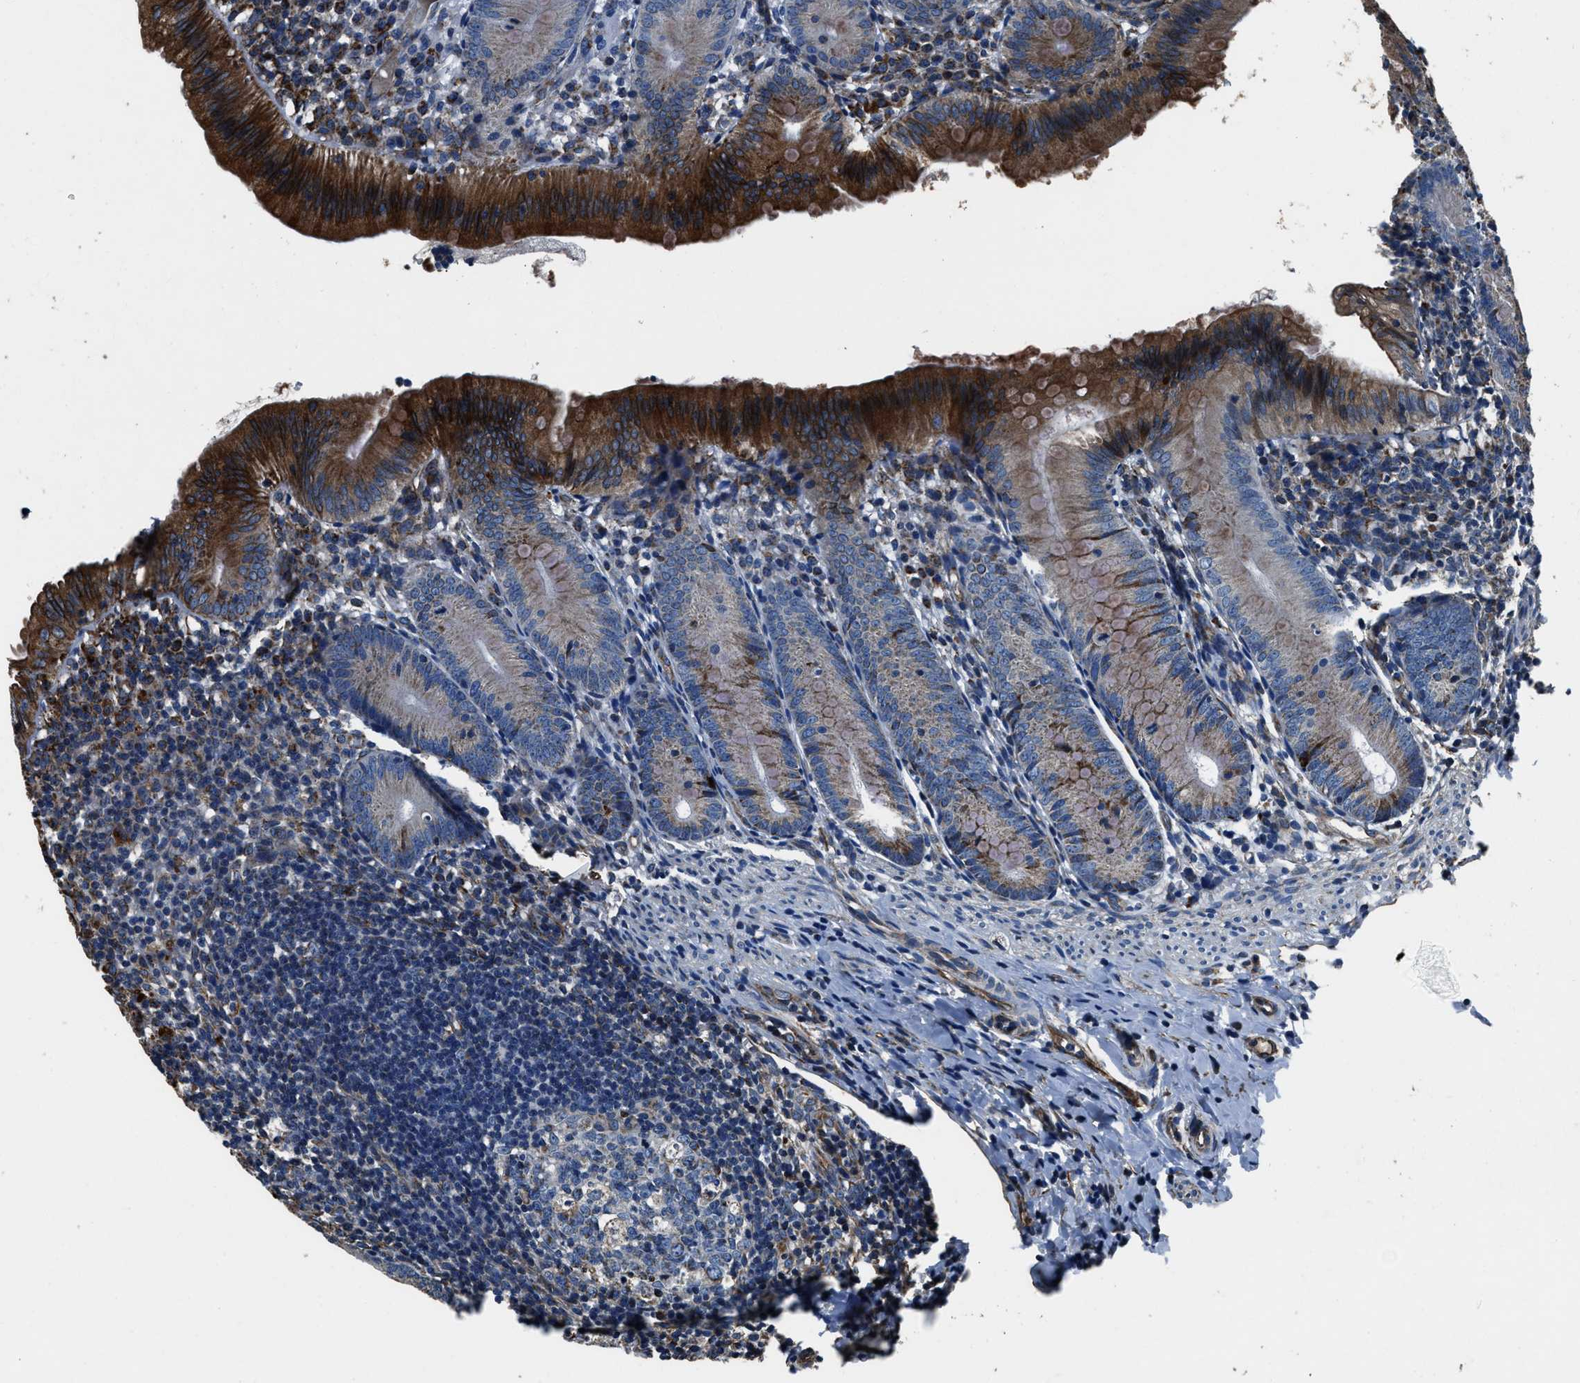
{"staining": {"intensity": "strong", "quantity": "<25%", "location": "cytoplasmic/membranous"}, "tissue": "appendix", "cell_type": "Glandular cells", "image_type": "normal", "snomed": [{"axis": "morphology", "description": "Normal tissue, NOS"}, {"axis": "topography", "description": "Appendix"}], "caption": "Appendix stained with immunohistochemistry reveals strong cytoplasmic/membranous staining in about <25% of glandular cells. Immunohistochemistry (ihc) stains the protein in brown and the nuclei are stained blue.", "gene": "OGDH", "patient": {"sex": "male", "age": 1}}